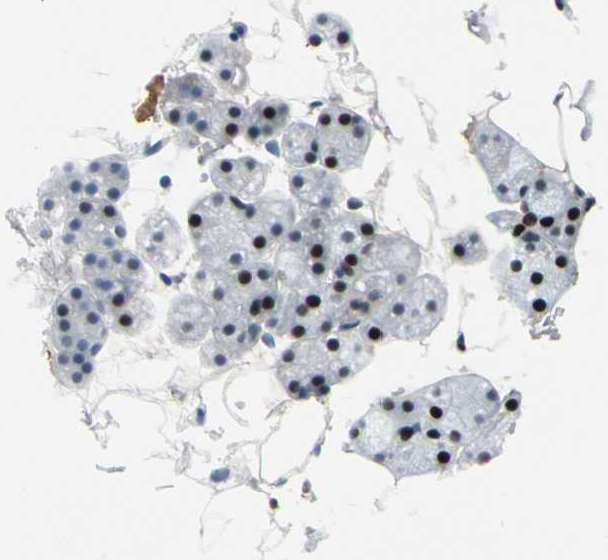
{"staining": {"intensity": "moderate", "quantity": "25%-75%", "location": "nuclear"}, "tissue": "salivary gland", "cell_type": "Glandular cells", "image_type": "normal", "snomed": [{"axis": "morphology", "description": "Normal tissue, NOS"}, {"axis": "topography", "description": "Salivary gland"}], "caption": "Benign salivary gland reveals moderate nuclear expression in approximately 25%-75% of glandular cells, visualized by immunohistochemistry. The protein is stained brown, and the nuclei are stained in blue (DAB (3,3'-diaminobenzidine) IHC with brightfield microscopy, high magnification).", "gene": "FOXO3", "patient": {"sex": "male", "age": 62}}